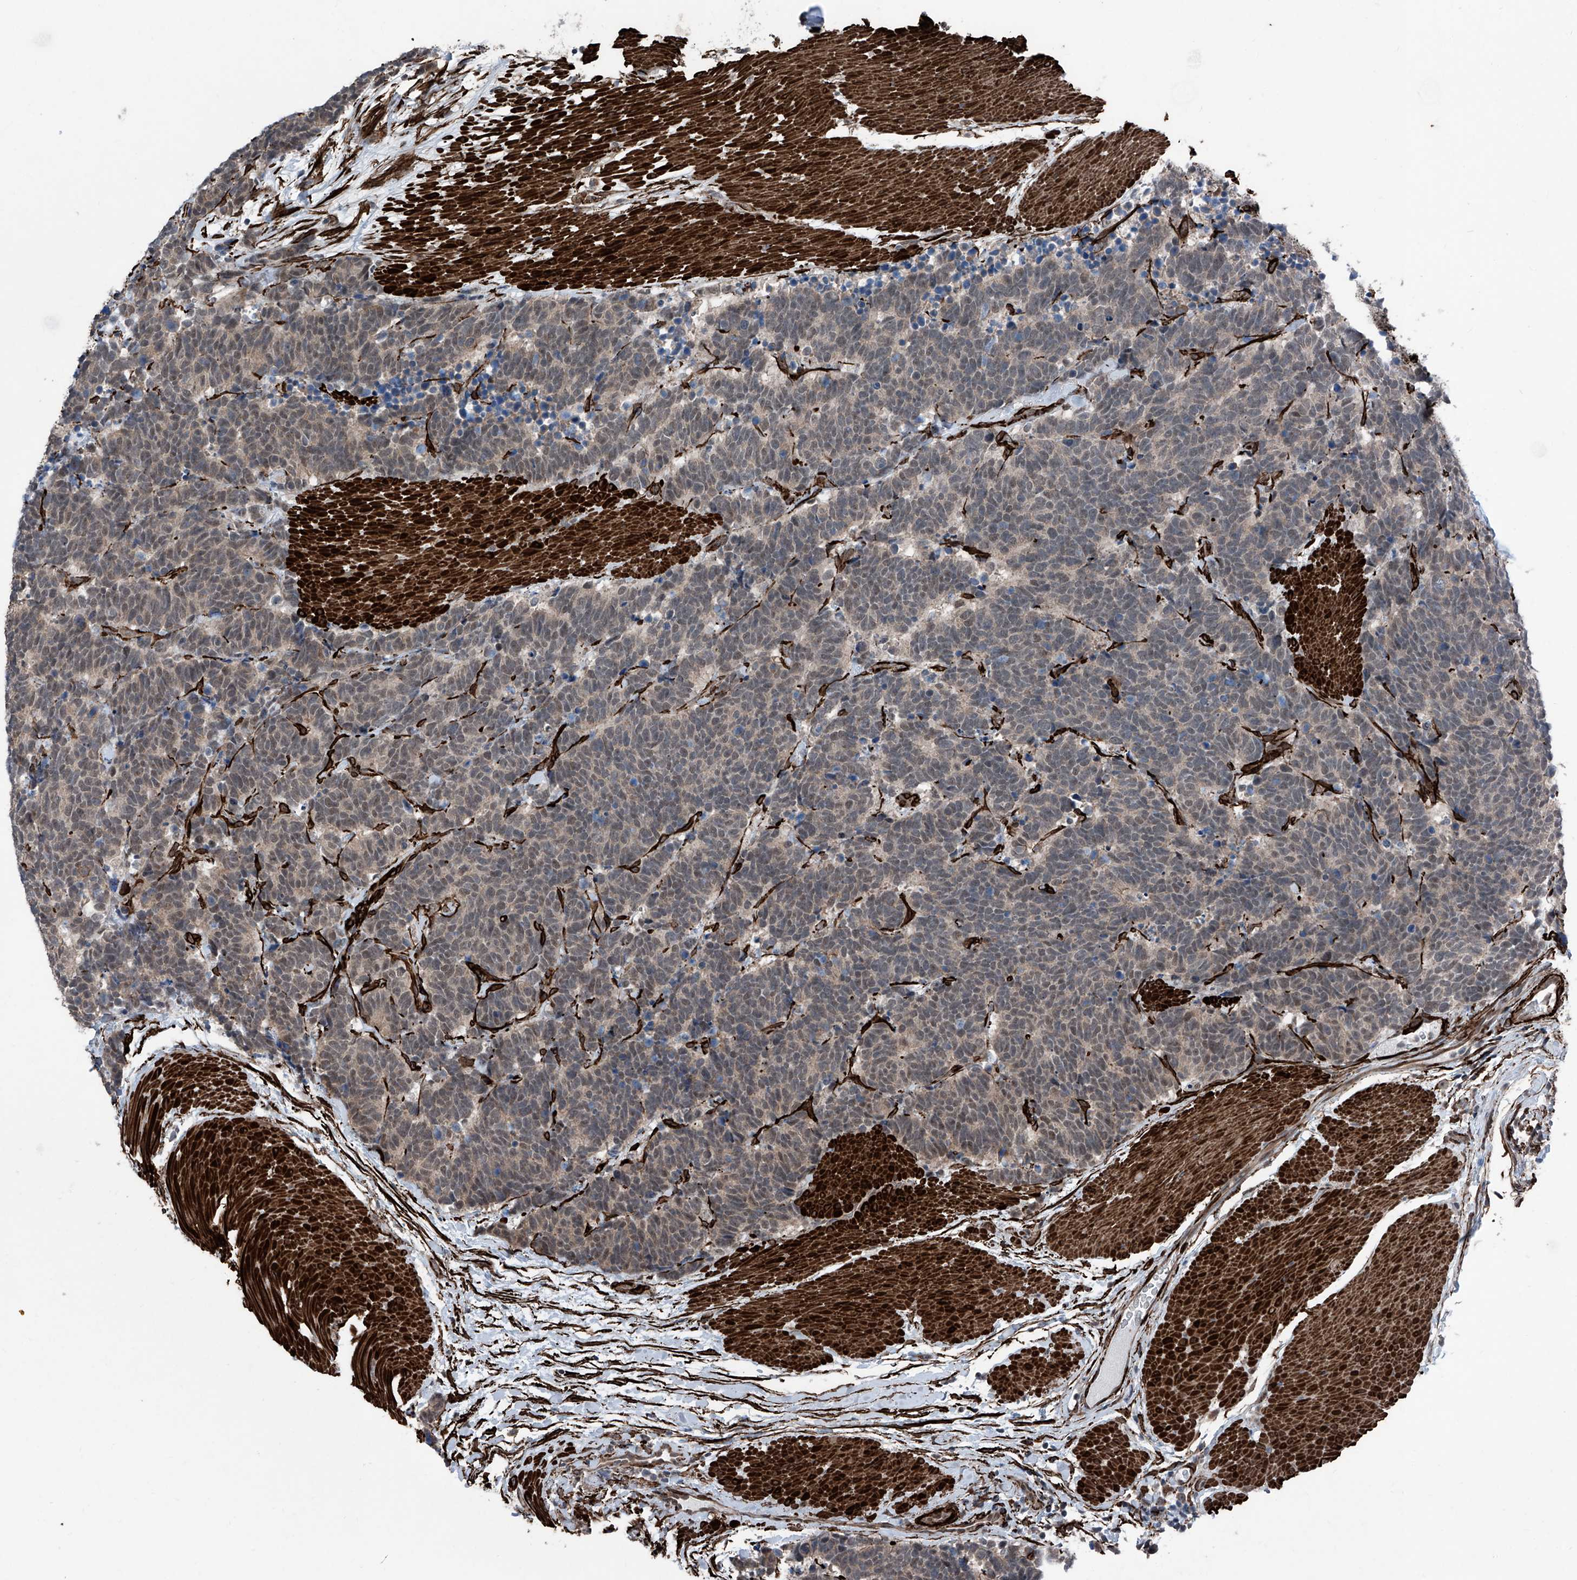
{"staining": {"intensity": "negative", "quantity": "none", "location": "none"}, "tissue": "carcinoid", "cell_type": "Tumor cells", "image_type": "cancer", "snomed": [{"axis": "morphology", "description": "Carcinoma, NOS"}, {"axis": "morphology", "description": "Carcinoid, malignant, NOS"}, {"axis": "topography", "description": "Urinary bladder"}], "caption": "Tumor cells show no significant expression in carcinoid.", "gene": "COA7", "patient": {"sex": "male", "age": 57}}